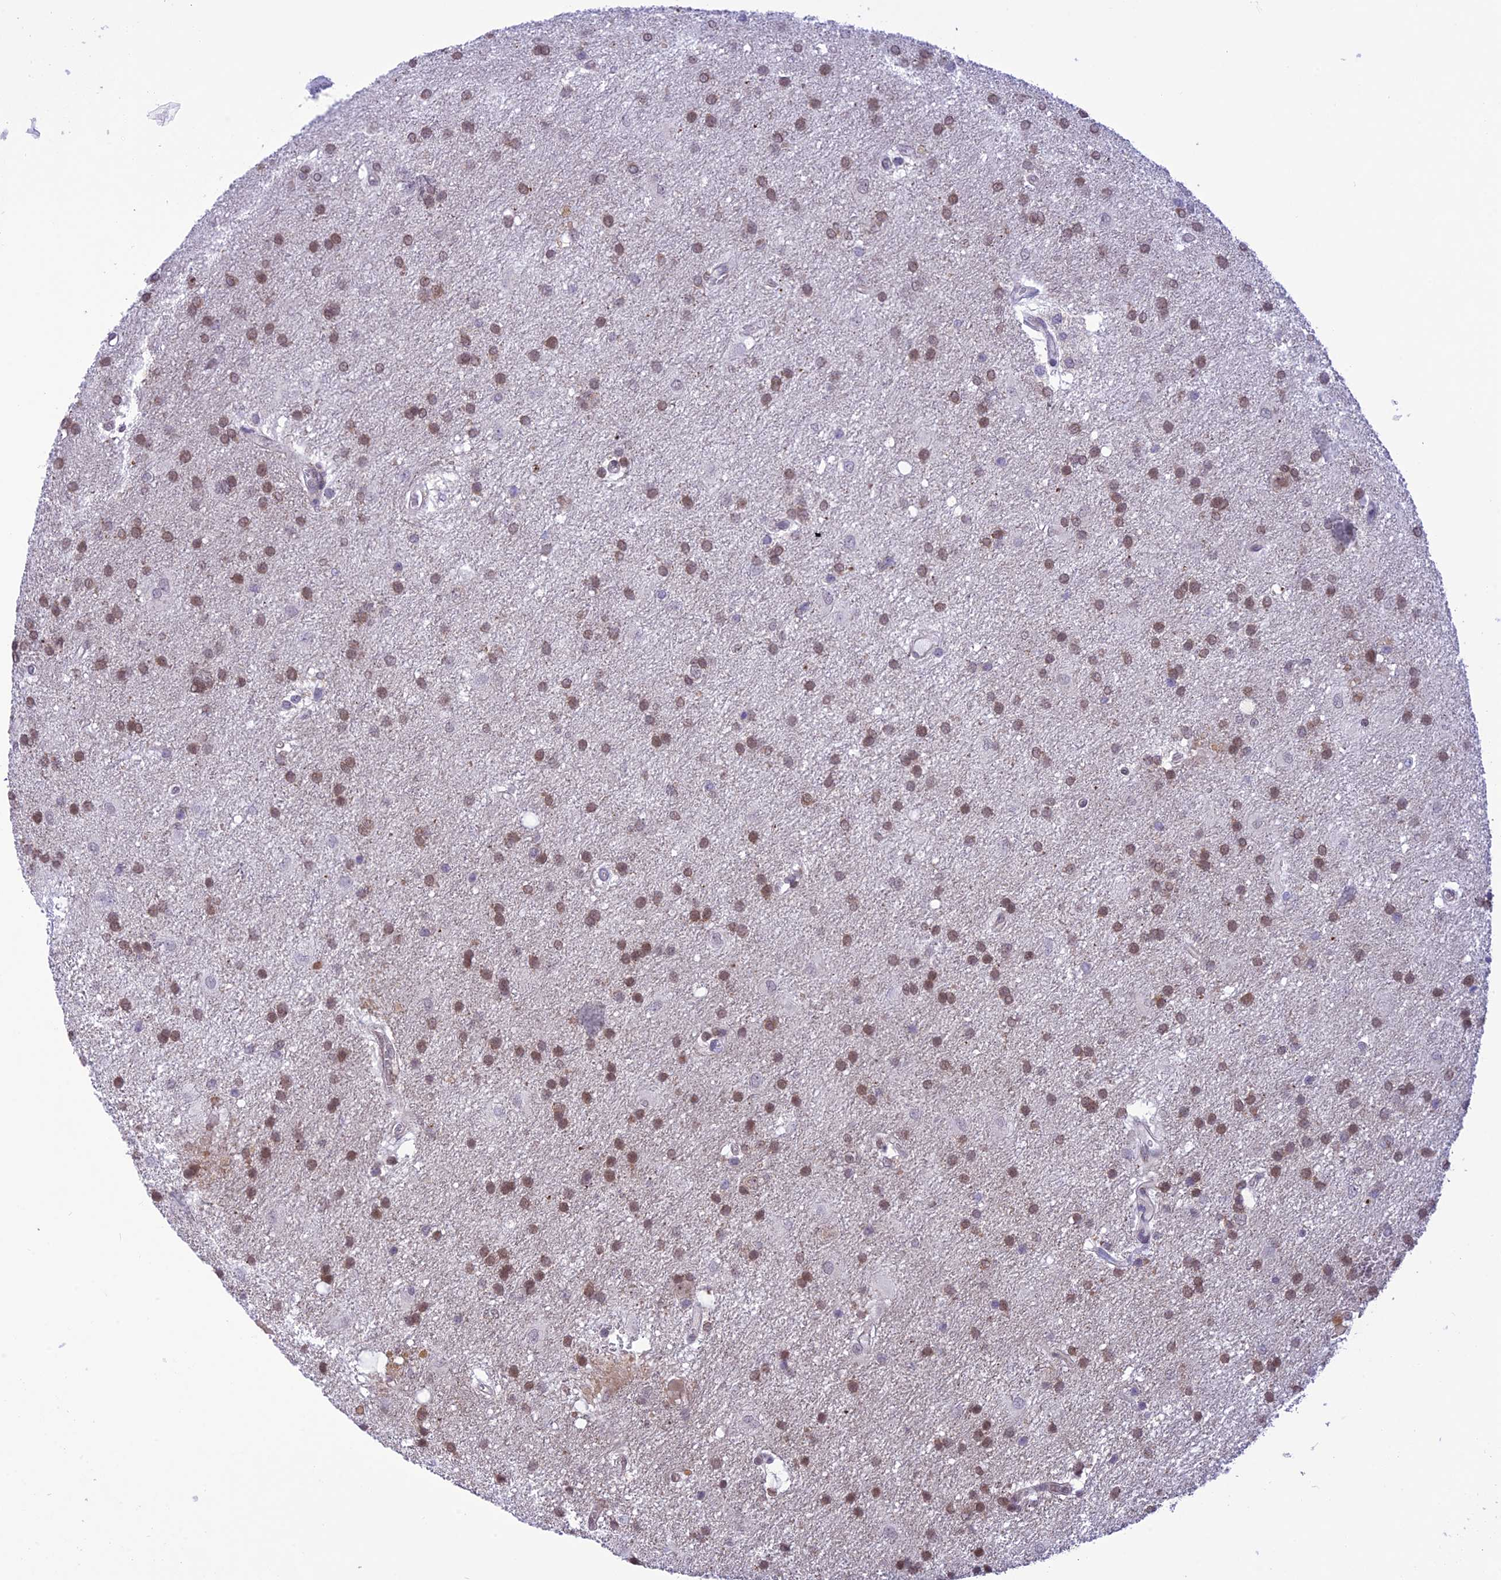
{"staining": {"intensity": "moderate", "quantity": ">75%", "location": "cytoplasmic/membranous,nuclear"}, "tissue": "glioma", "cell_type": "Tumor cells", "image_type": "cancer", "snomed": [{"axis": "morphology", "description": "Glioma, malignant, Low grade"}, {"axis": "topography", "description": "Brain"}], "caption": "Glioma stained with a brown dye reveals moderate cytoplasmic/membranous and nuclear positive positivity in approximately >75% of tumor cells.", "gene": "RNF126", "patient": {"sex": "male", "age": 66}}